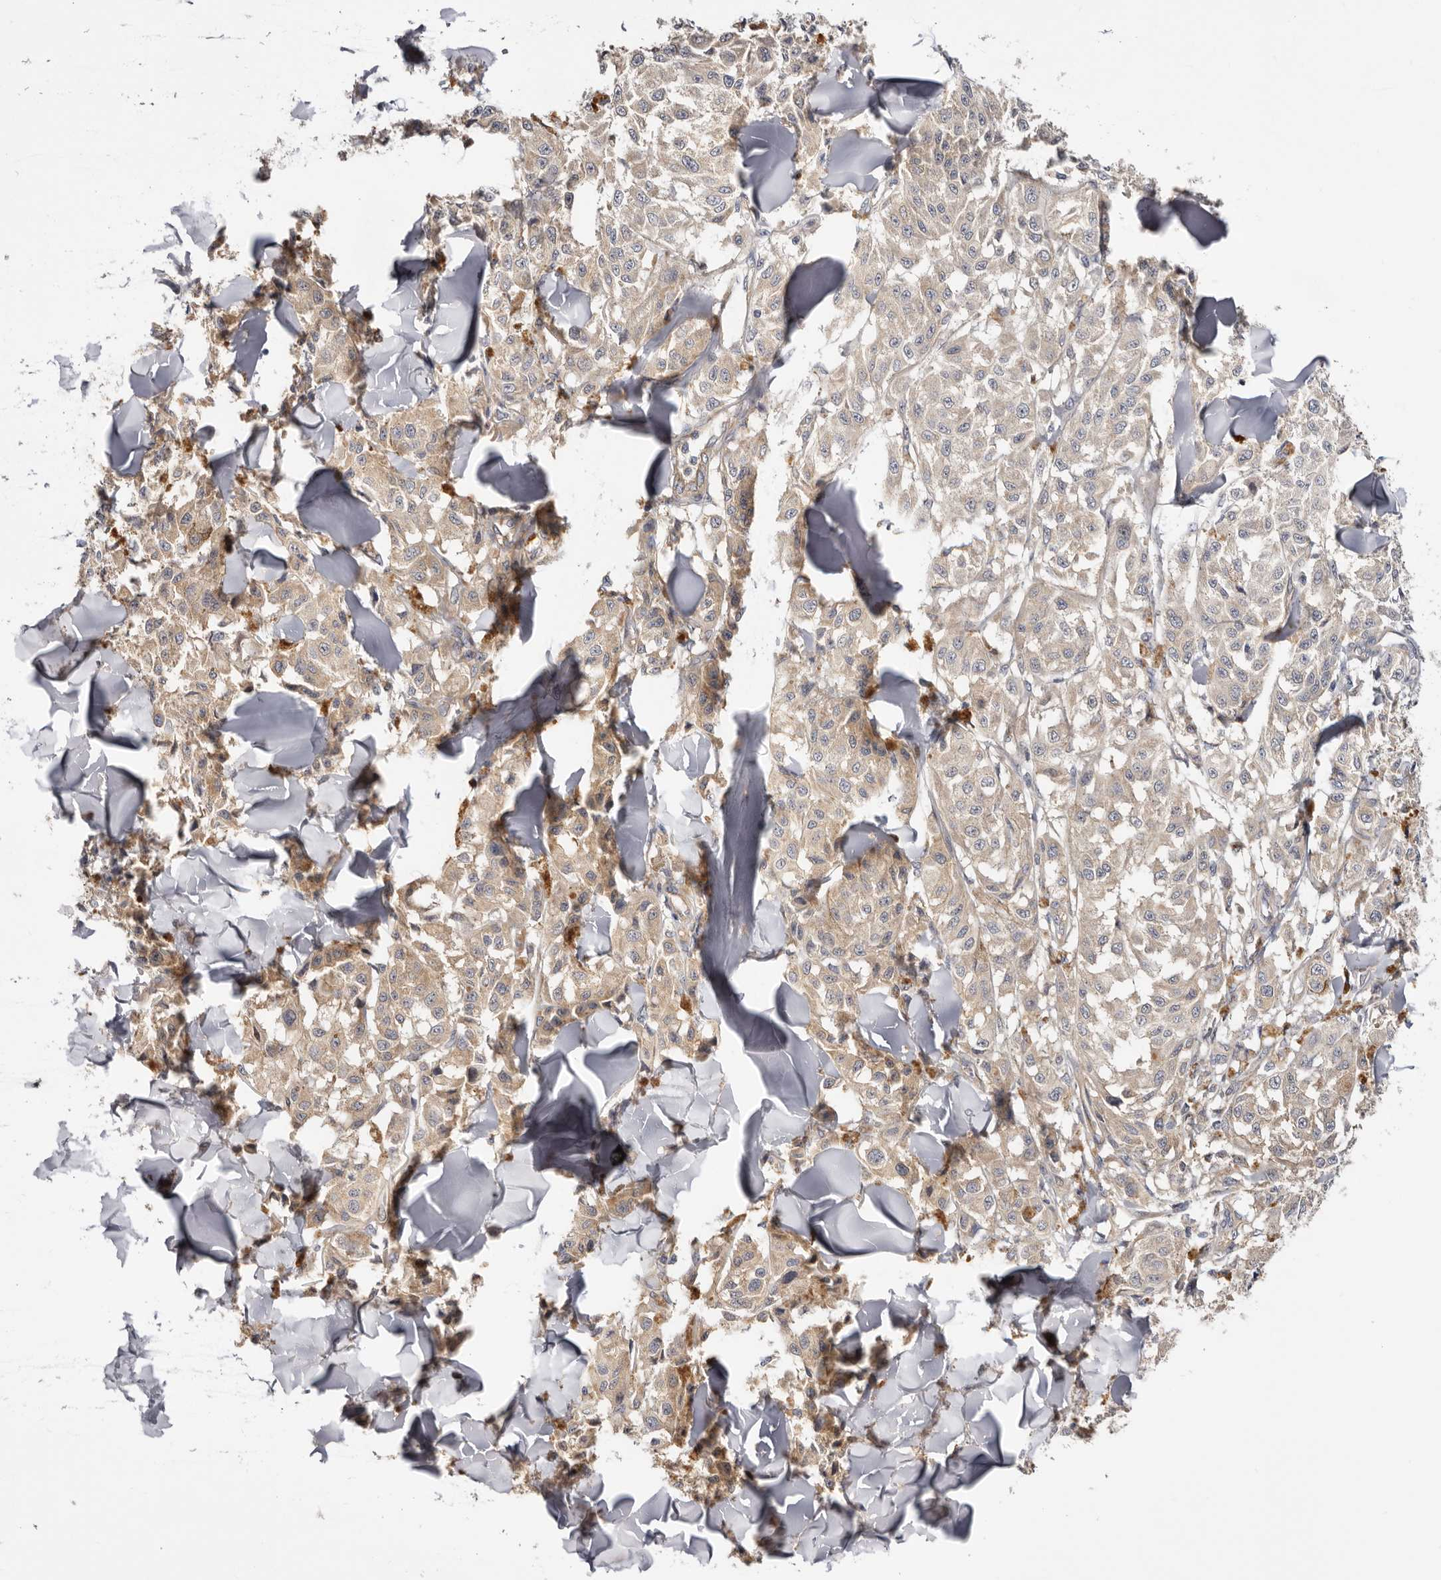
{"staining": {"intensity": "moderate", "quantity": "25%-75%", "location": "cytoplasmic/membranous"}, "tissue": "melanoma", "cell_type": "Tumor cells", "image_type": "cancer", "snomed": [{"axis": "morphology", "description": "Malignant melanoma, NOS"}, {"axis": "topography", "description": "Skin"}], "caption": "Immunohistochemical staining of human melanoma displays moderate cytoplasmic/membranous protein positivity in about 25%-75% of tumor cells.", "gene": "PANK4", "patient": {"sex": "female", "age": 64}}